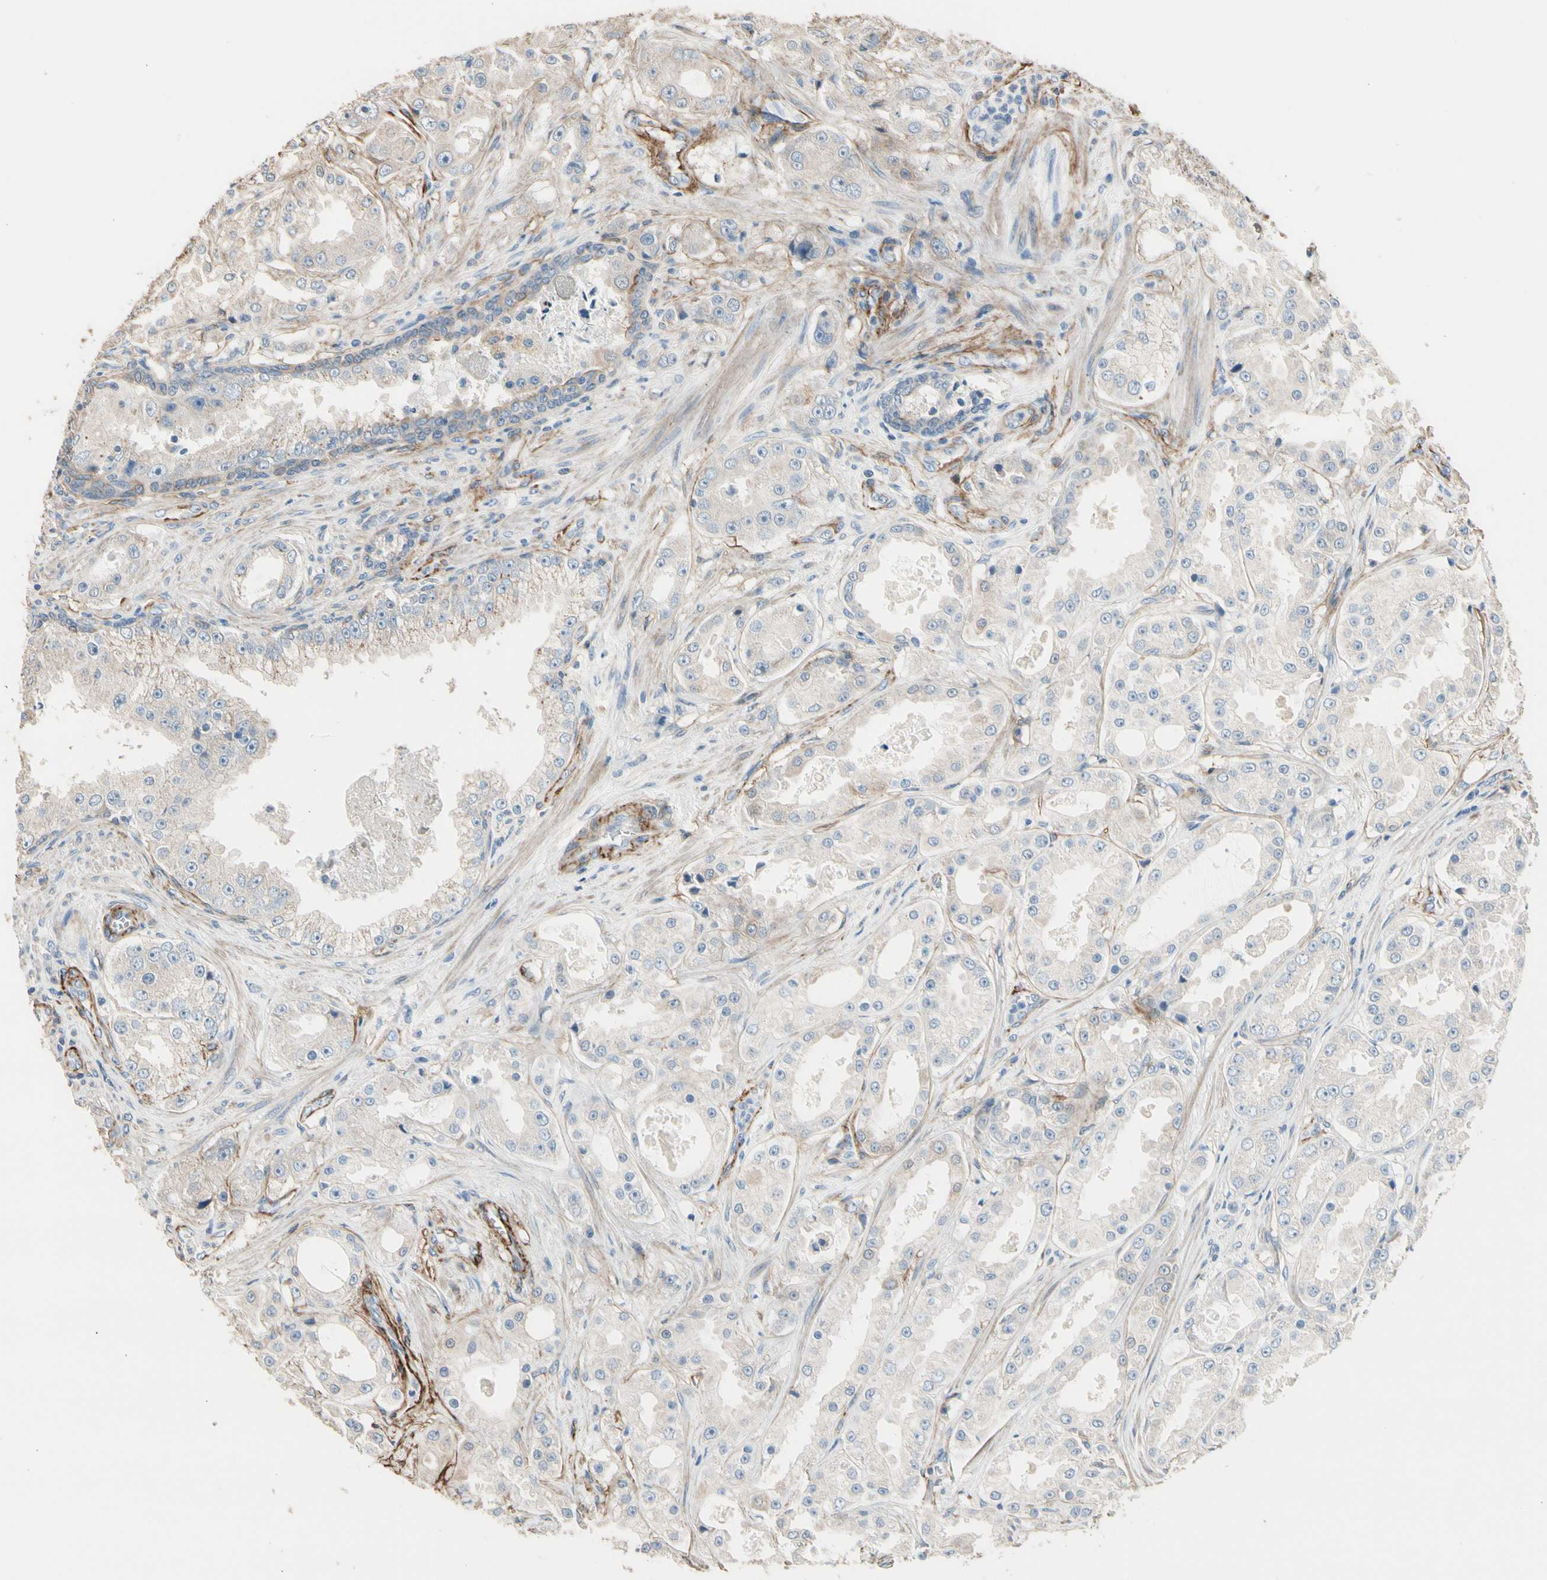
{"staining": {"intensity": "weak", "quantity": ">75%", "location": "cytoplasmic/membranous"}, "tissue": "prostate cancer", "cell_type": "Tumor cells", "image_type": "cancer", "snomed": [{"axis": "morphology", "description": "Adenocarcinoma, High grade"}, {"axis": "topography", "description": "Prostate"}], "caption": "IHC staining of prostate high-grade adenocarcinoma, which demonstrates low levels of weak cytoplasmic/membranous staining in approximately >75% of tumor cells indicating weak cytoplasmic/membranous protein positivity. The staining was performed using DAB (3,3'-diaminobenzidine) (brown) for protein detection and nuclei were counterstained in hematoxylin (blue).", "gene": "SUSD2", "patient": {"sex": "male", "age": 73}}